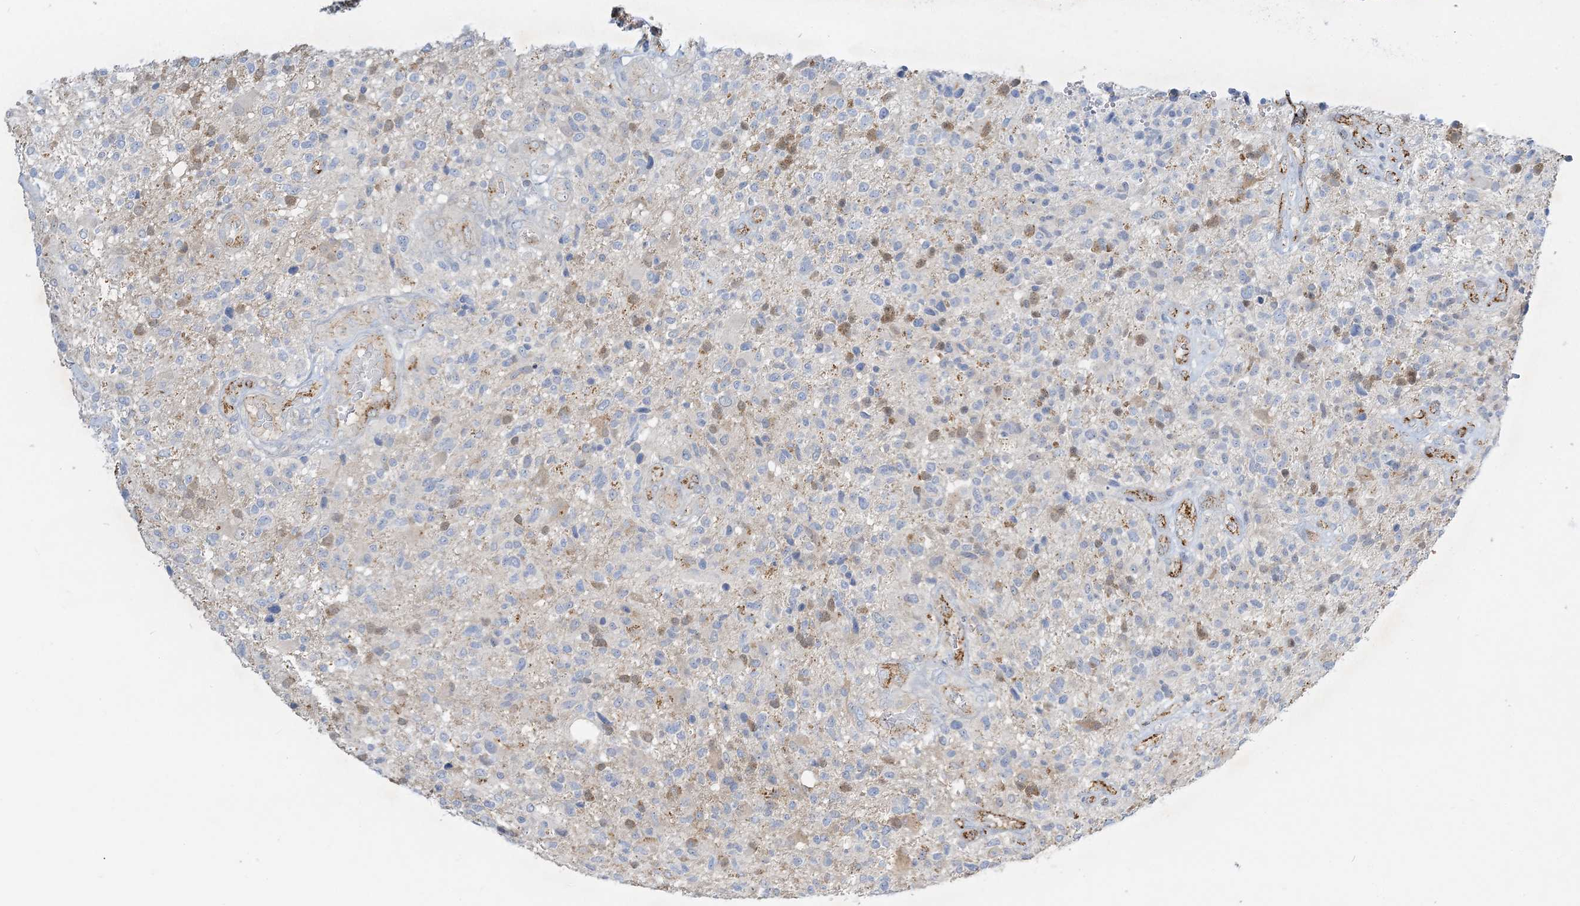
{"staining": {"intensity": "negative", "quantity": "none", "location": "none"}, "tissue": "glioma", "cell_type": "Tumor cells", "image_type": "cancer", "snomed": [{"axis": "morphology", "description": "Glioma, malignant, High grade"}, {"axis": "topography", "description": "Brain"}], "caption": "High power microscopy micrograph of an immunohistochemistry image of glioma, revealing no significant expression in tumor cells. (Brightfield microscopy of DAB (3,3'-diaminobenzidine) immunohistochemistry (IHC) at high magnification).", "gene": "INPP1", "patient": {"sex": "male", "age": 72}}